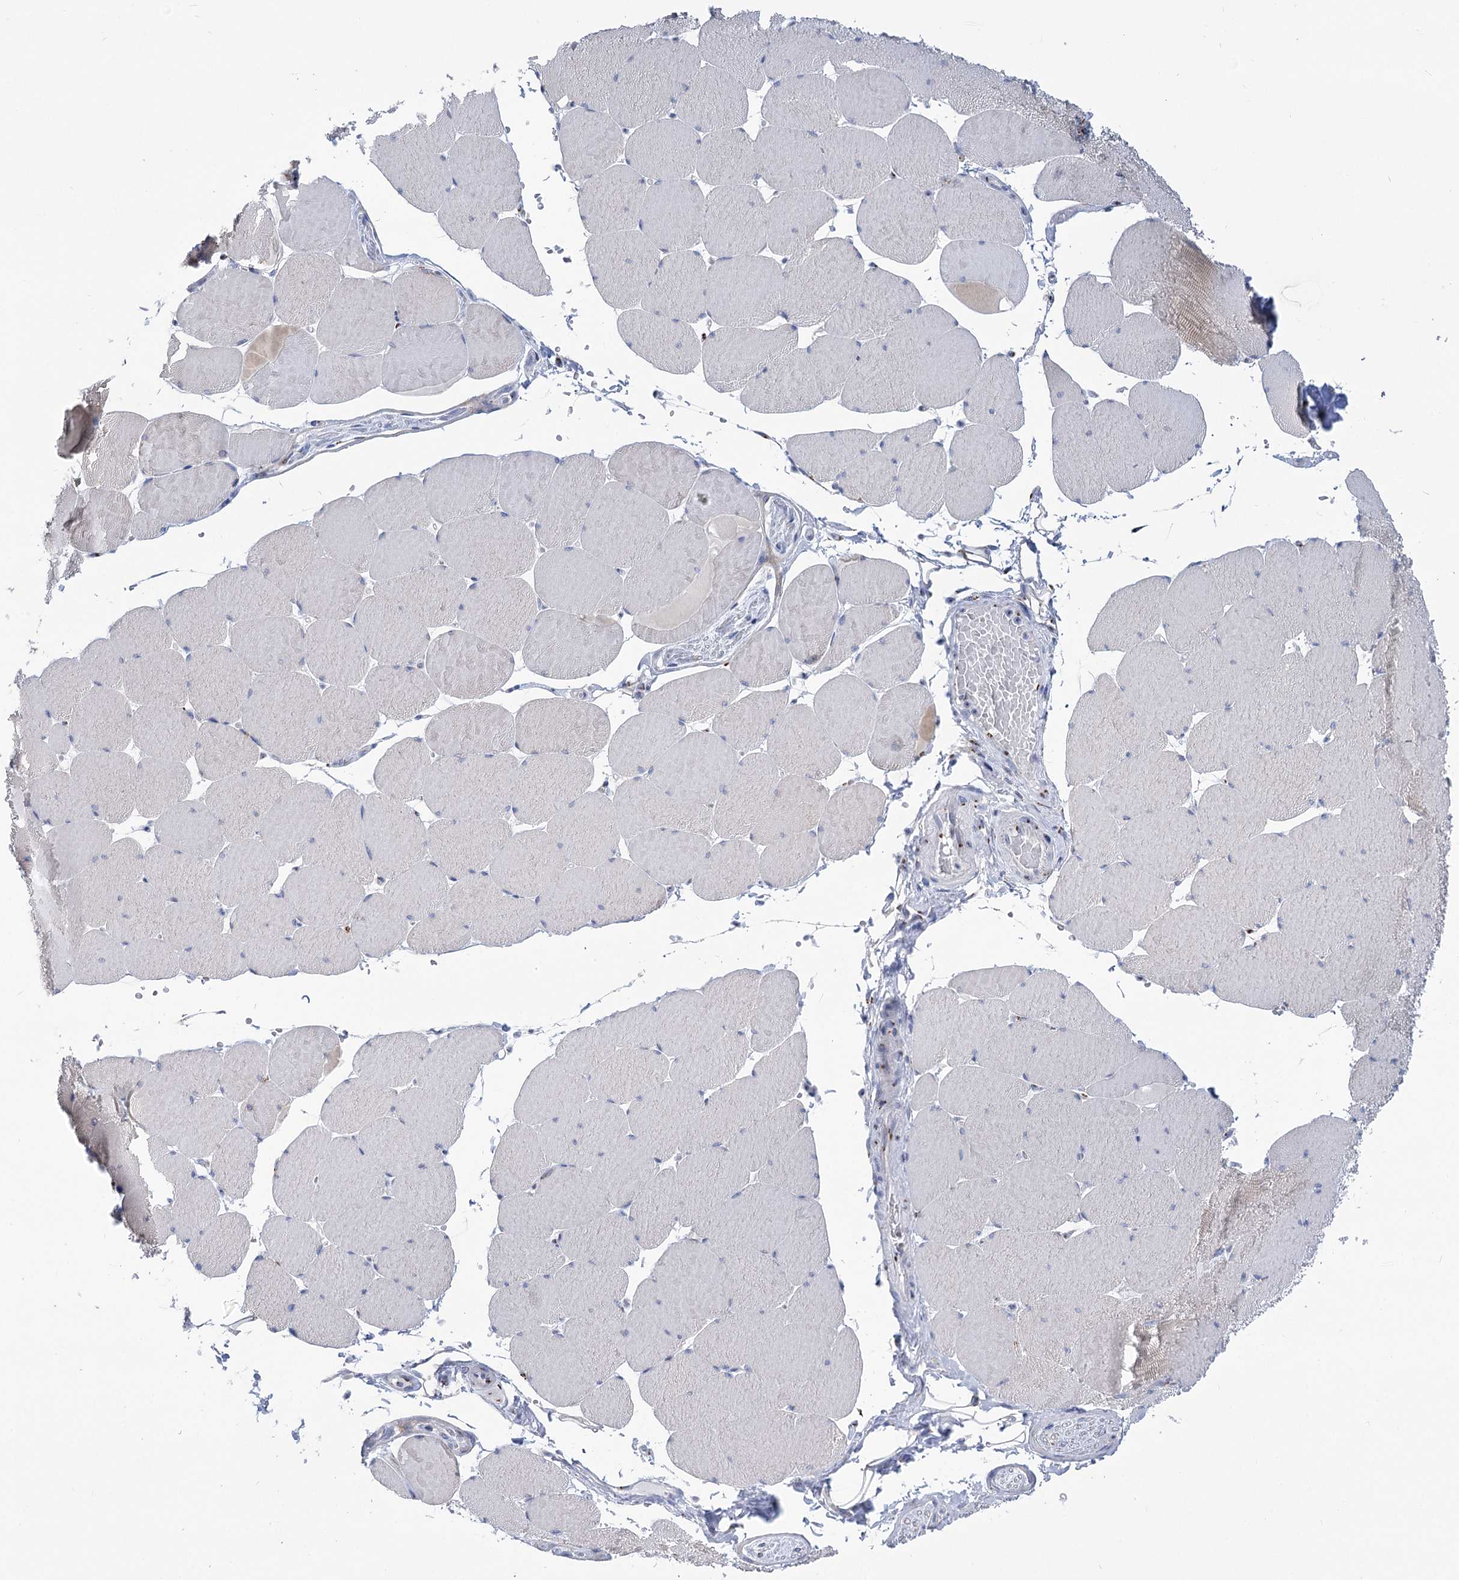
{"staining": {"intensity": "weak", "quantity": "25%-75%", "location": "cytoplasmic/membranous"}, "tissue": "skeletal muscle", "cell_type": "Myocytes", "image_type": "normal", "snomed": [{"axis": "morphology", "description": "Normal tissue, NOS"}, {"axis": "topography", "description": "Skeletal muscle"}, {"axis": "topography", "description": "Head-Neck"}], "caption": "High-power microscopy captured an immunohistochemistry (IHC) photomicrograph of normal skeletal muscle, revealing weak cytoplasmic/membranous staining in approximately 25%-75% of myocytes.", "gene": "TMEM165", "patient": {"sex": "male", "age": 66}}